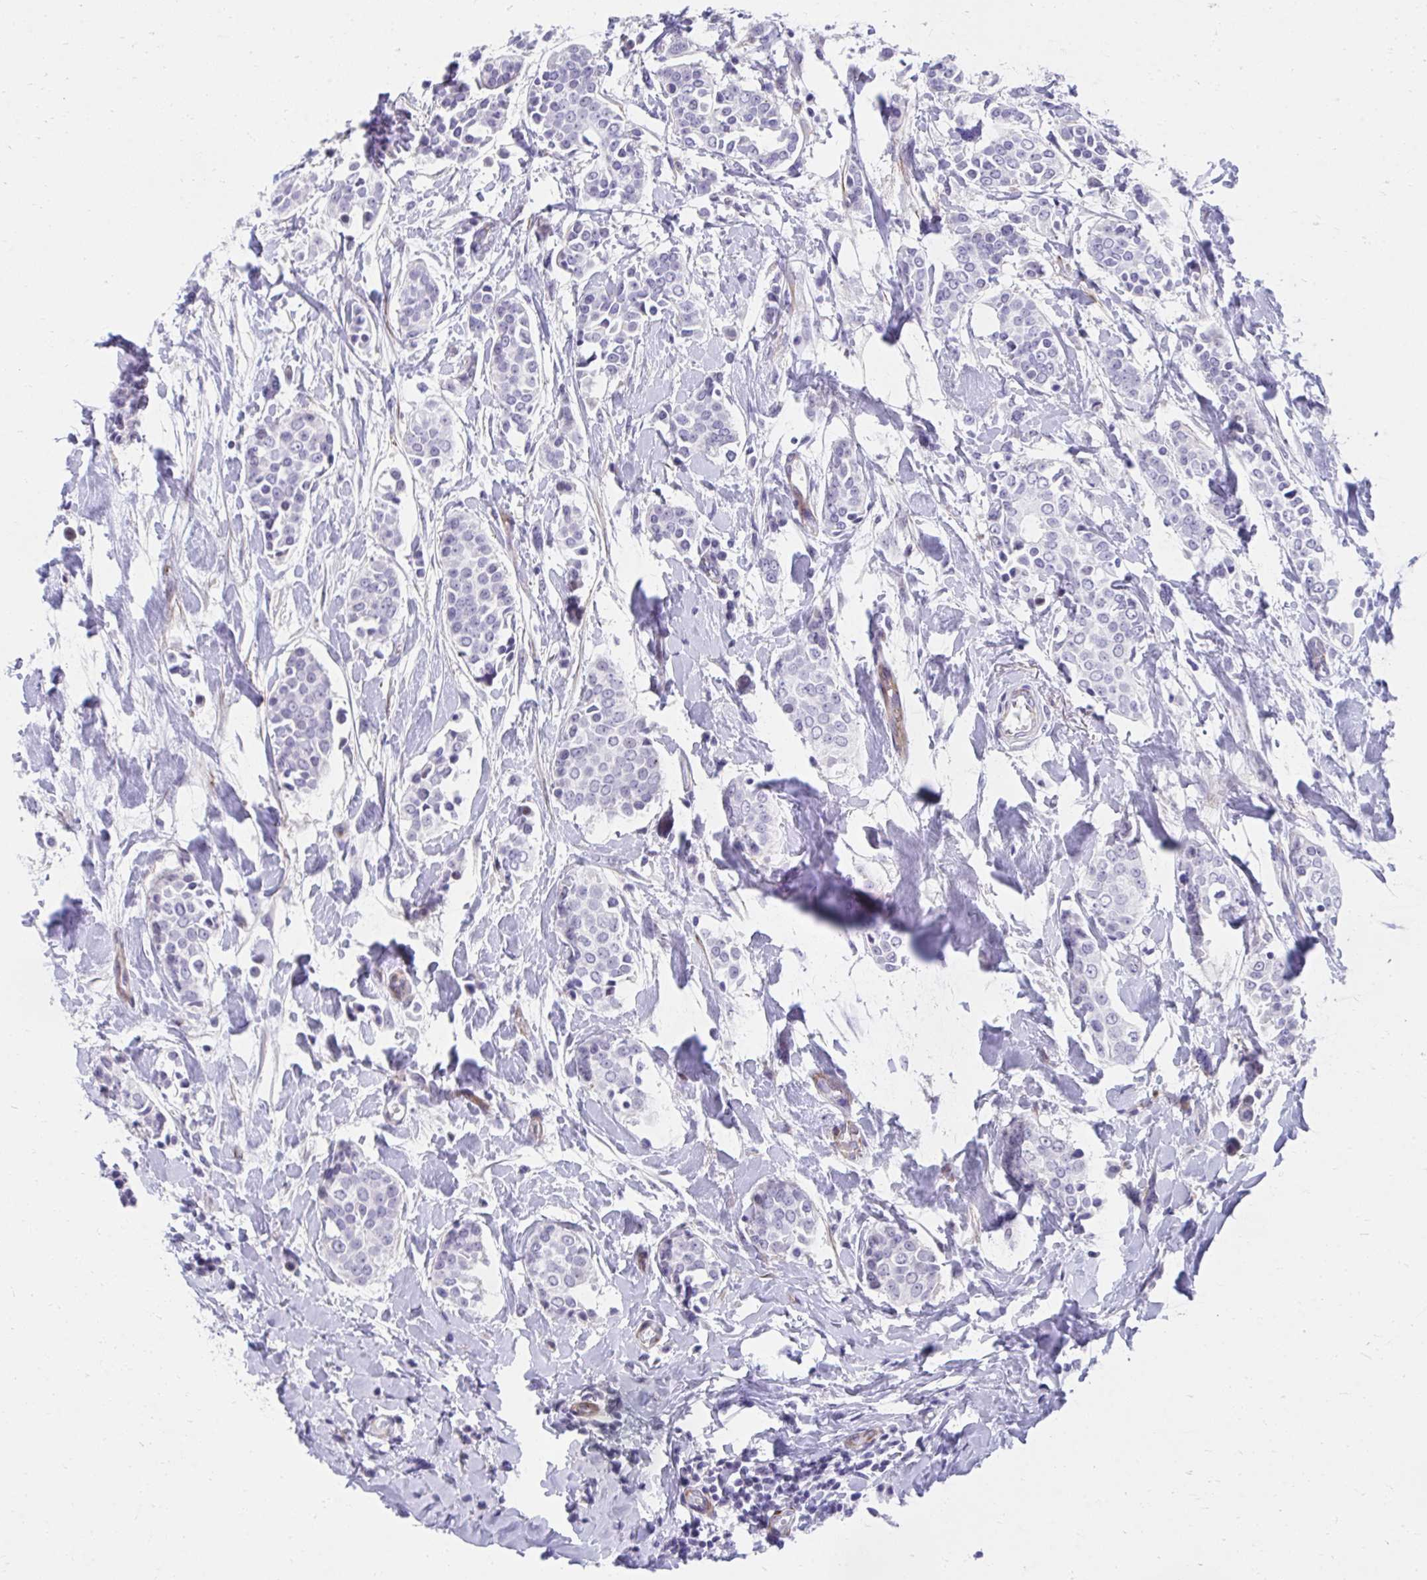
{"staining": {"intensity": "negative", "quantity": "none", "location": "none"}, "tissue": "breast cancer", "cell_type": "Tumor cells", "image_type": "cancer", "snomed": [{"axis": "morphology", "description": "Duct carcinoma"}, {"axis": "topography", "description": "Breast"}], "caption": "The histopathology image shows no significant staining in tumor cells of breast intraductal carcinoma.", "gene": "CSTB", "patient": {"sex": "female", "age": 64}}